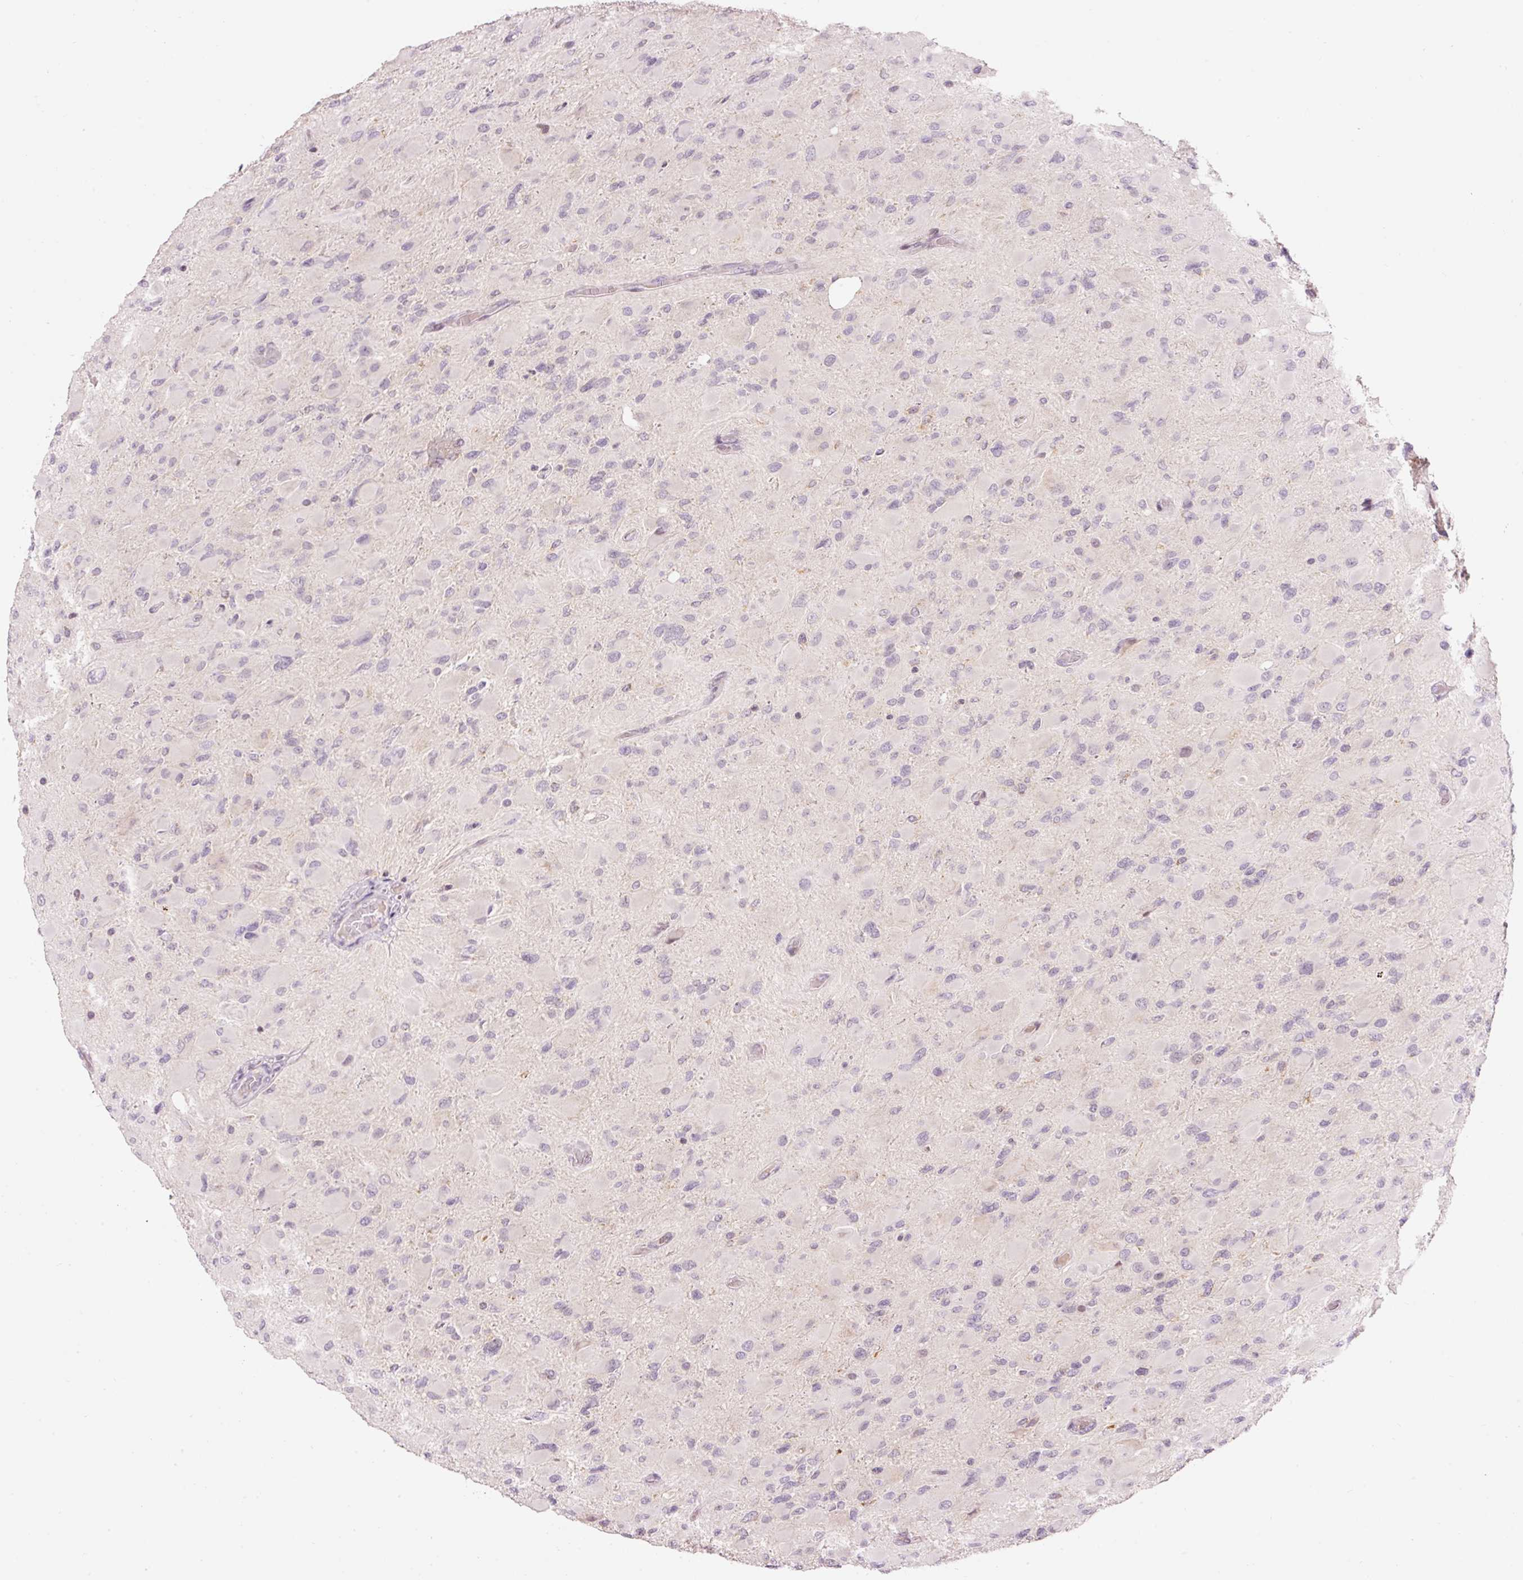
{"staining": {"intensity": "negative", "quantity": "none", "location": "none"}, "tissue": "glioma", "cell_type": "Tumor cells", "image_type": "cancer", "snomed": [{"axis": "morphology", "description": "Glioma, malignant, High grade"}, {"axis": "topography", "description": "Cerebral cortex"}], "caption": "The histopathology image exhibits no staining of tumor cells in glioma.", "gene": "ABHD11", "patient": {"sex": "female", "age": 36}}